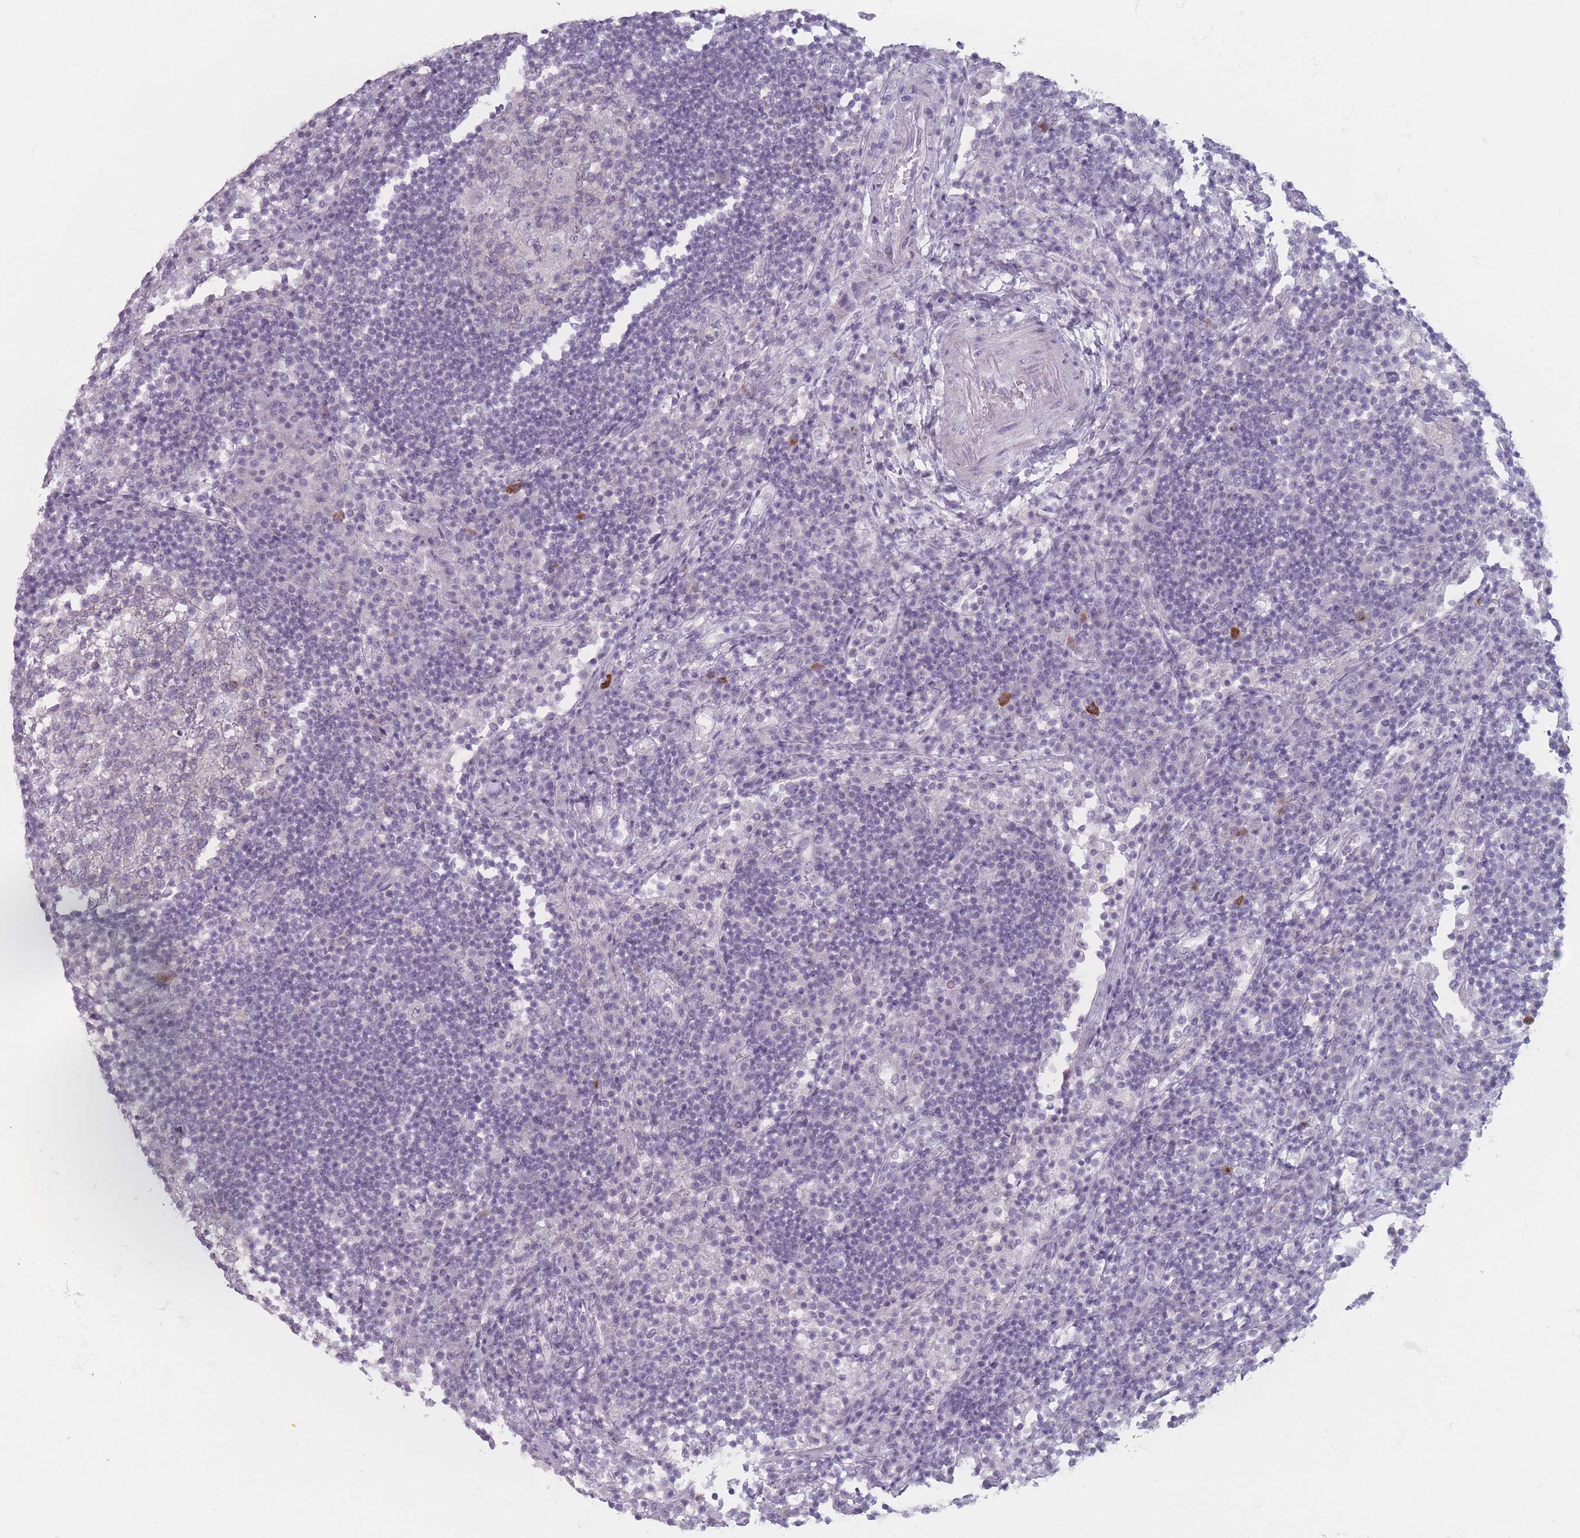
{"staining": {"intensity": "negative", "quantity": "none", "location": "none"}, "tissue": "lymph node", "cell_type": "Germinal center cells", "image_type": "normal", "snomed": [{"axis": "morphology", "description": "Normal tissue, NOS"}, {"axis": "topography", "description": "Lymph node"}], "caption": "Germinal center cells are negative for protein expression in benign human lymph node. (Brightfield microscopy of DAB (3,3'-diaminobenzidine) immunohistochemistry (IHC) at high magnification).", "gene": "RNF4", "patient": {"sex": "female", "age": 53}}